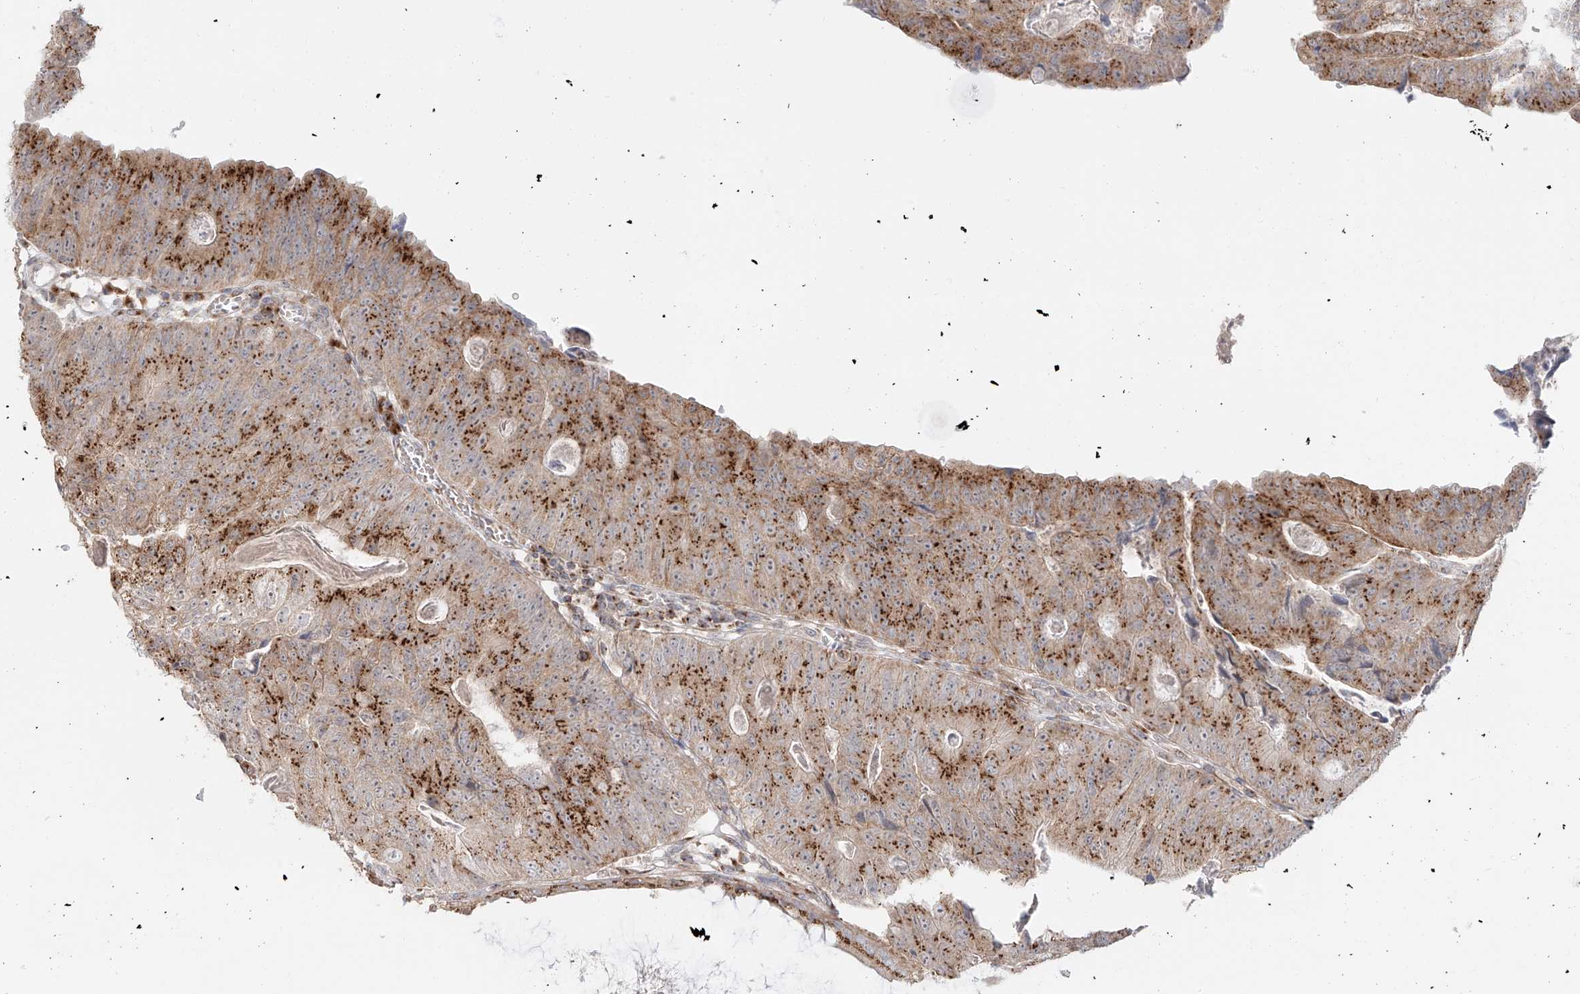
{"staining": {"intensity": "moderate", "quantity": ">75%", "location": "cytoplasmic/membranous"}, "tissue": "colorectal cancer", "cell_type": "Tumor cells", "image_type": "cancer", "snomed": [{"axis": "morphology", "description": "Adenocarcinoma, NOS"}, {"axis": "topography", "description": "Colon"}], "caption": "Protein staining reveals moderate cytoplasmic/membranous positivity in about >75% of tumor cells in colorectal cancer (adenocarcinoma).", "gene": "BSDC1", "patient": {"sex": "female", "age": 67}}